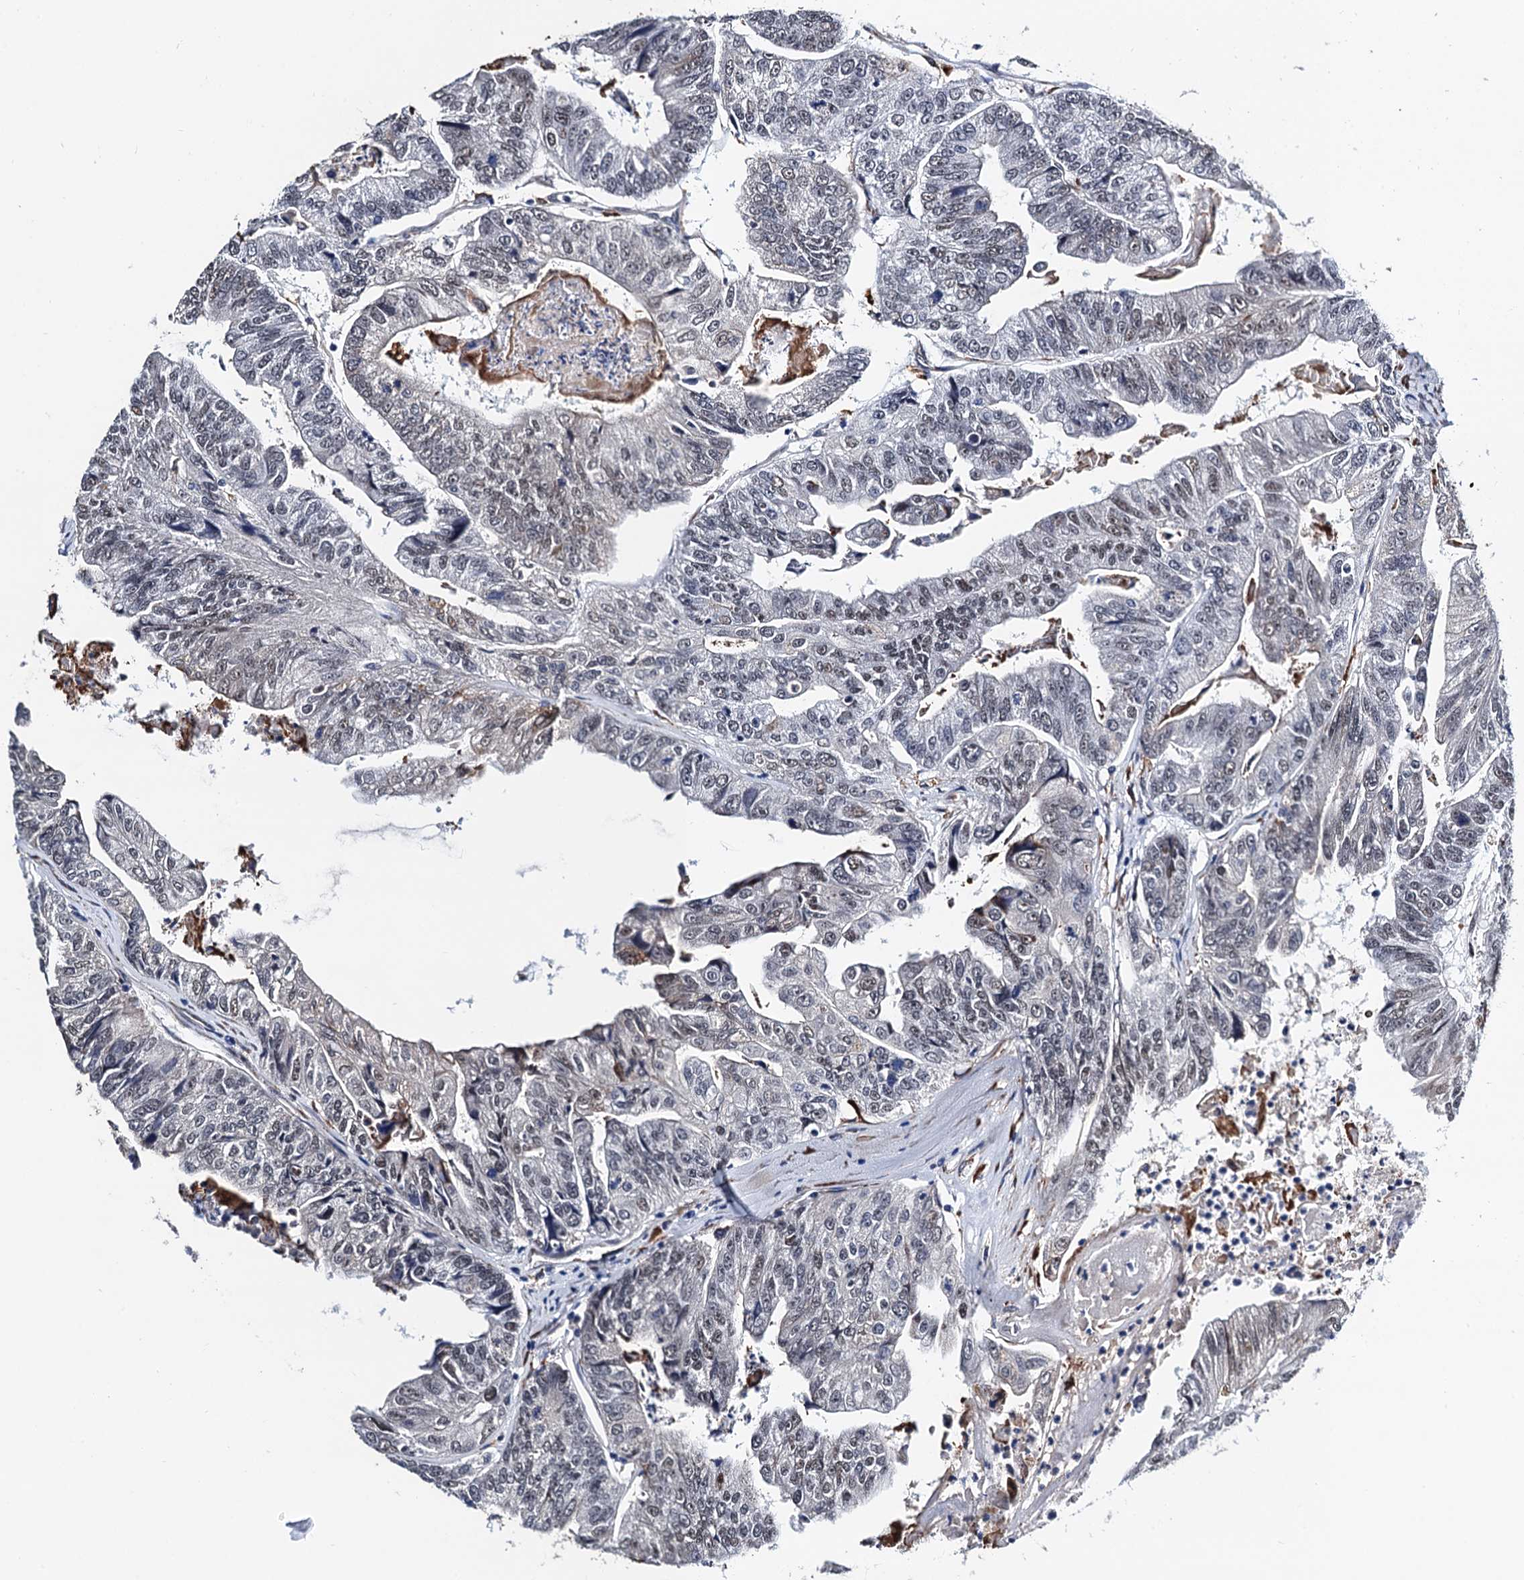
{"staining": {"intensity": "weak", "quantity": "<25%", "location": "nuclear"}, "tissue": "colorectal cancer", "cell_type": "Tumor cells", "image_type": "cancer", "snomed": [{"axis": "morphology", "description": "Adenocarcinoma, NOS"}, {"axis": "topography", "description": "Colon"}], "caption": "Colorectal cancer (adenocarcinoma) was stained to show a protein in brown. There is no significant positivity in tumor cells. Brightfield microscopy of immunohistochemistry stained with DAB (brown) and hematoxylin (blue), captured at high magnification.", "gene": "SLC7A10", "patient": {"sex": "female", "age": 67}}